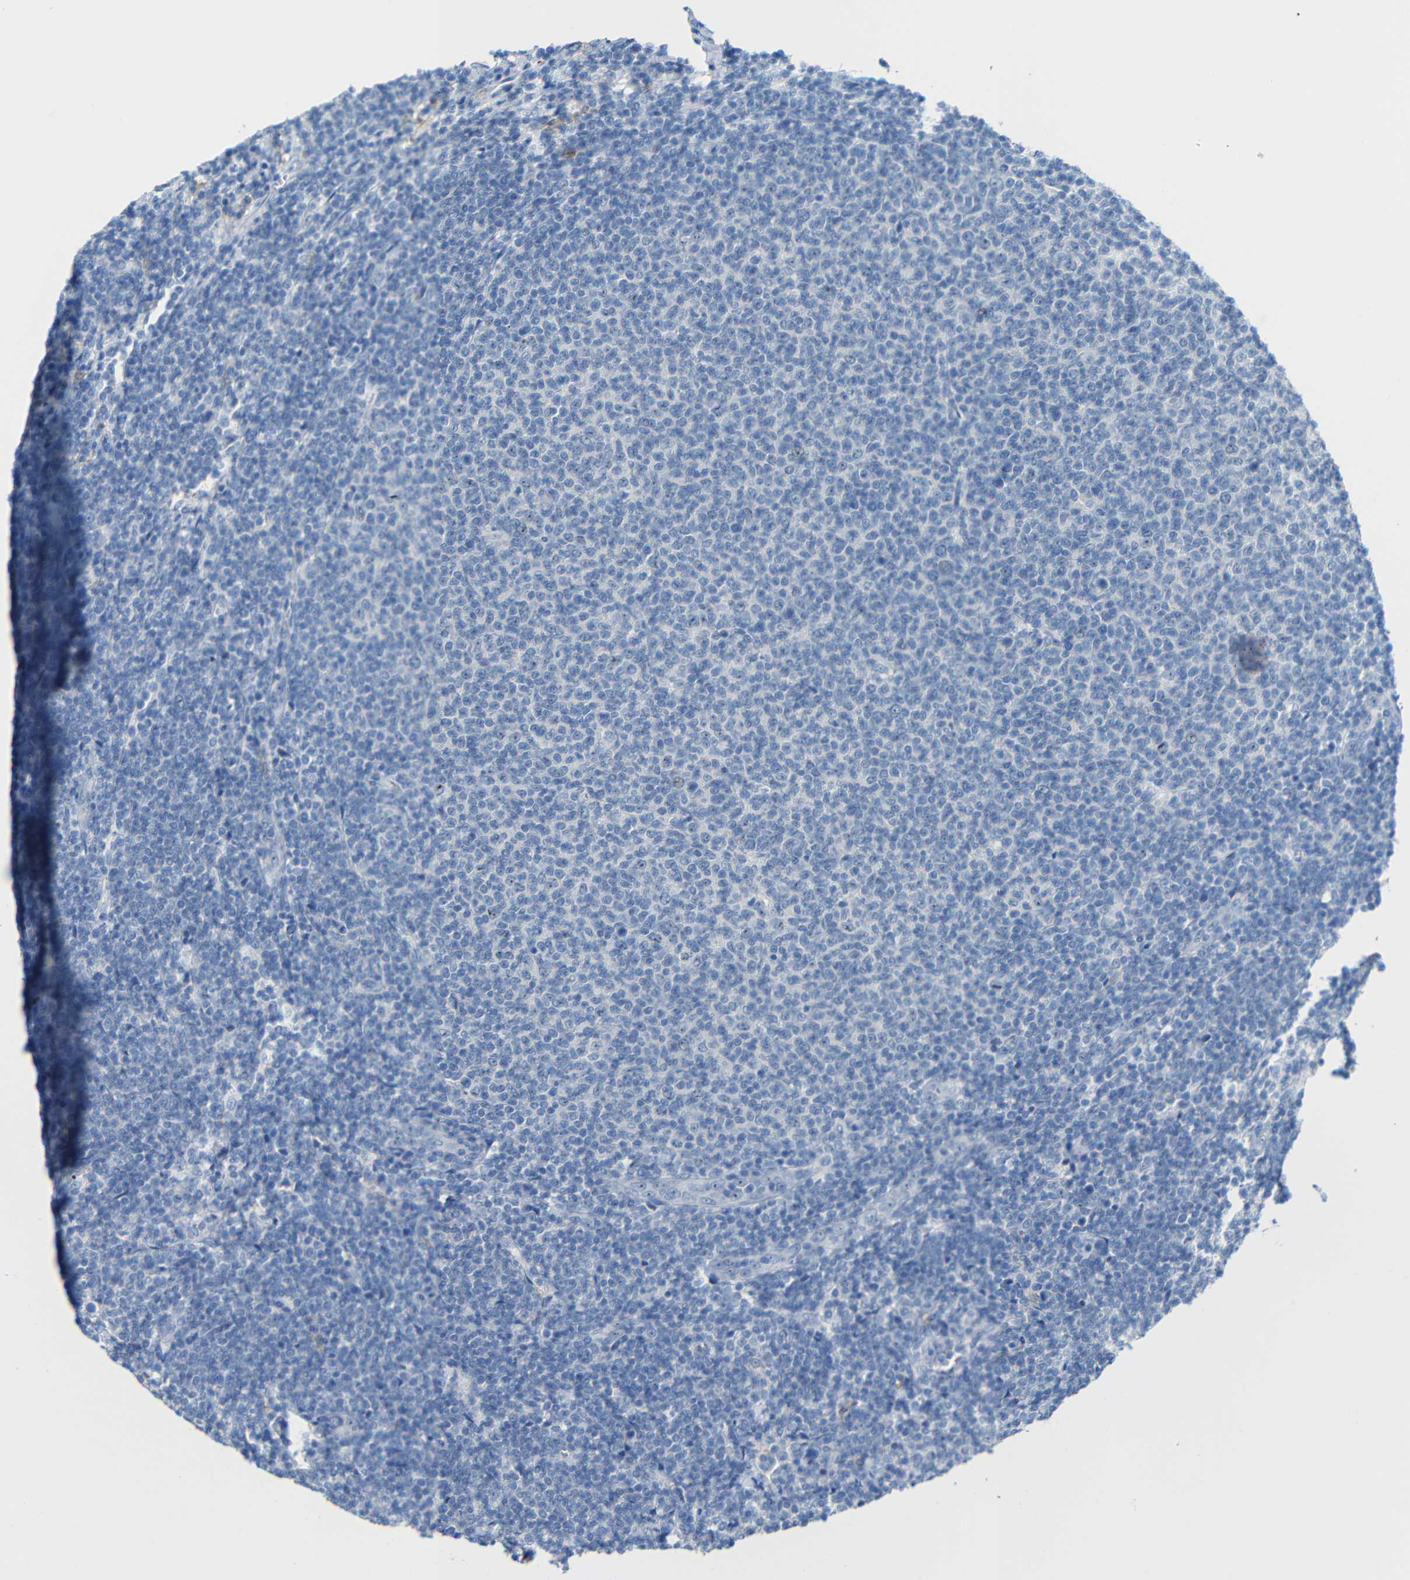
{"staining": {"intensity": "negative", "quantity": "none", "location": "none"}, "tissue": "lymphoma", "cell_type": "Tumor cells", "image_type": "cancer", "snomed": [{"axis": "morphology", "description": "Malignant lymphoma, non-Hodgkin's type, Low grade"}, {"axis": "topography", "description": "Lymph node"}], "caption": "Immunohistochemical staining of lymphoma demonstrates no significant expression in tumor cells. Brightfield microscopy of immunohistochemistry stained with DAB (3,3'-diaminobenzidine) (brown) and hematoxylin (blue), captured at high magnification.", "gene": "C1orf210", "patient": {"sex": "male", "age": 66}}